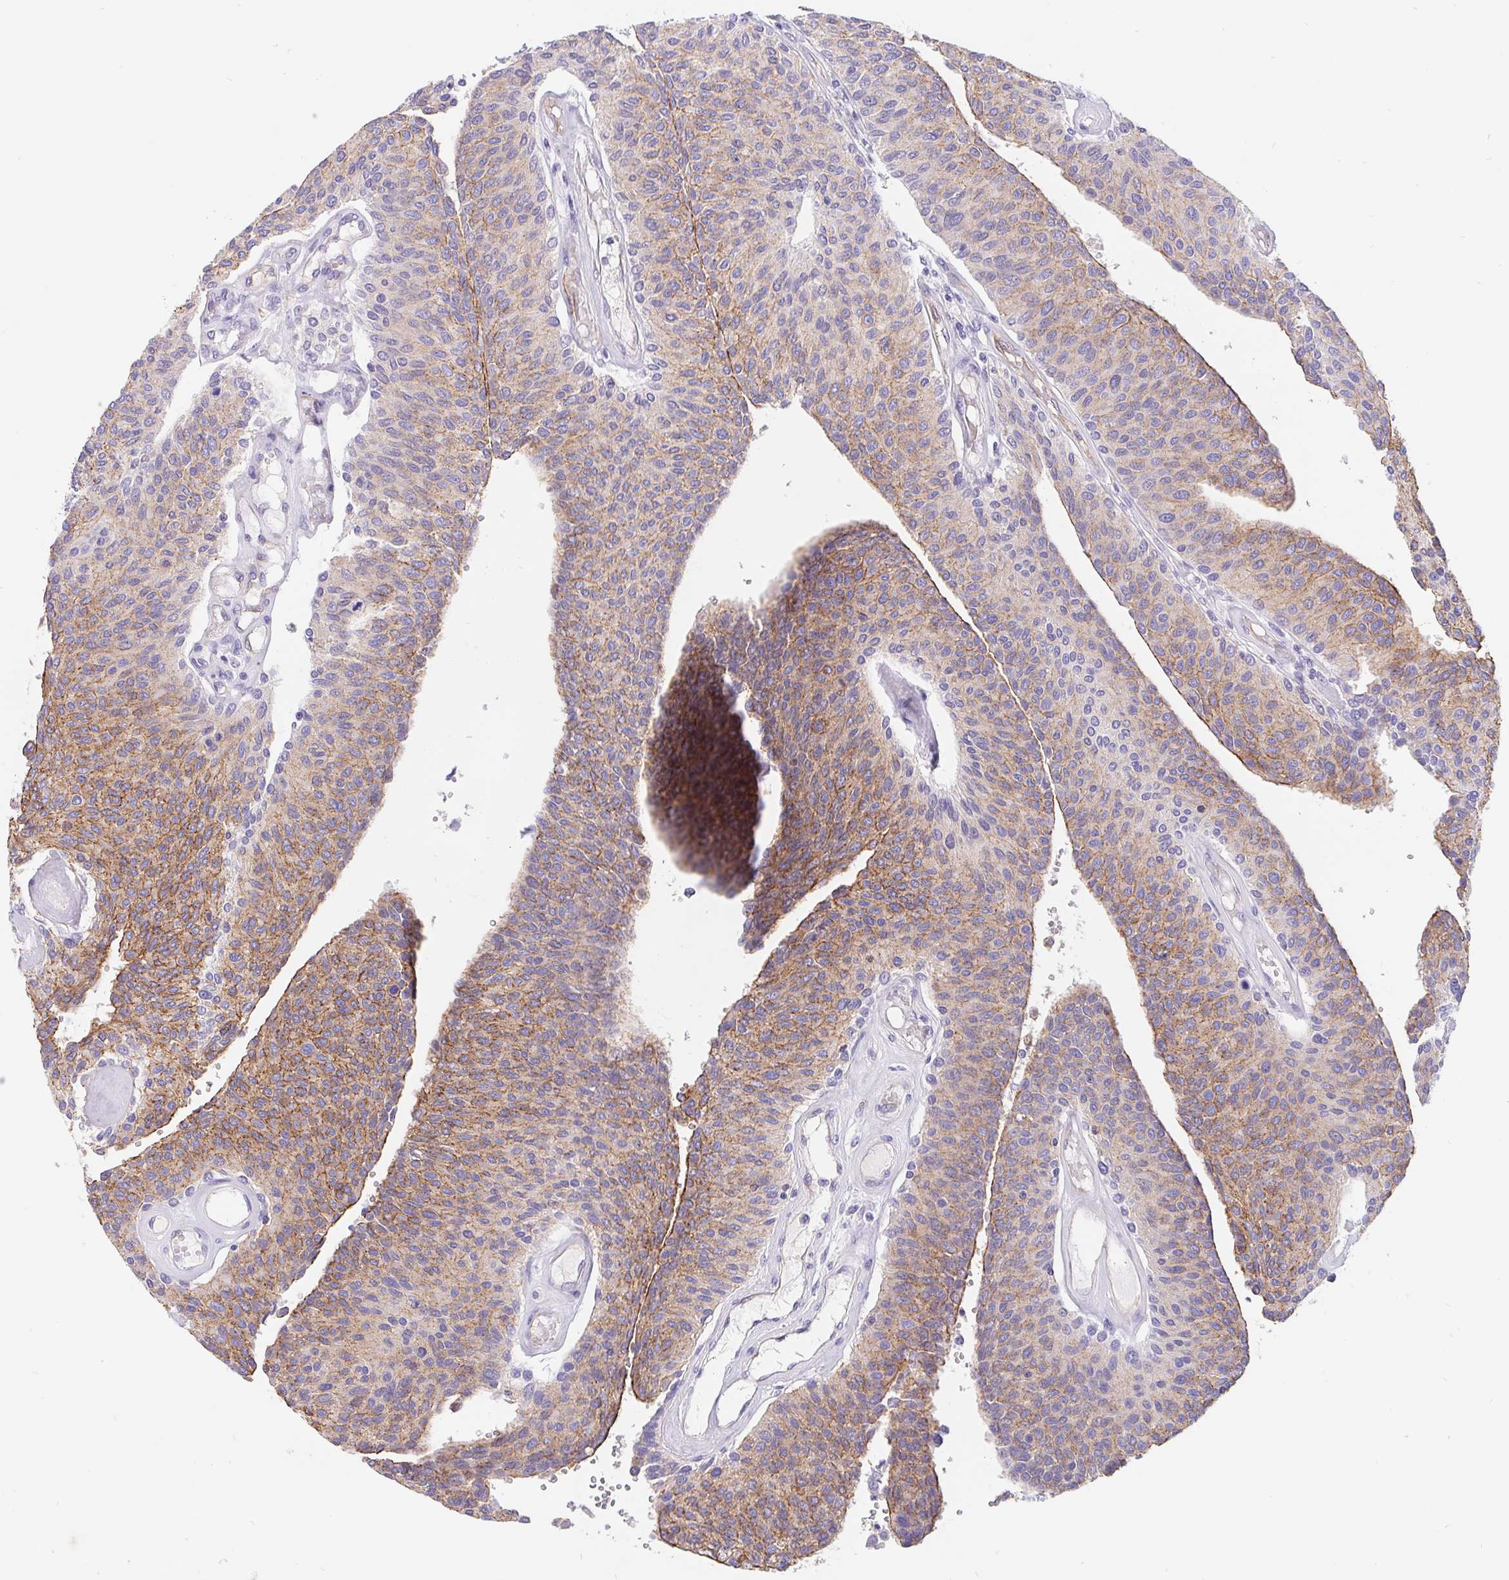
{"staining": {"intensity": "moderate", "quantity": ">75%", "location": "cytoplasmic/membranous"}, "tissue": "urothelial cancer", "cell_type": "Tumor cells", "image_type": "cancer", "snomed": [{"axis": "morphology", "description": "Urothelial carcinoma, NOS"}, {"axis": "topography", "description": "Urinary bladder"}], "caption": "There is medium levels of moderate cytoplasmic/membranous positivity in tumor cells of transitional cell carcinoma, as demonstrated by immunohistochemical staining (brown color).", "gene": "LIMCH1", "patient": {"sex": "male", "age": 55}}